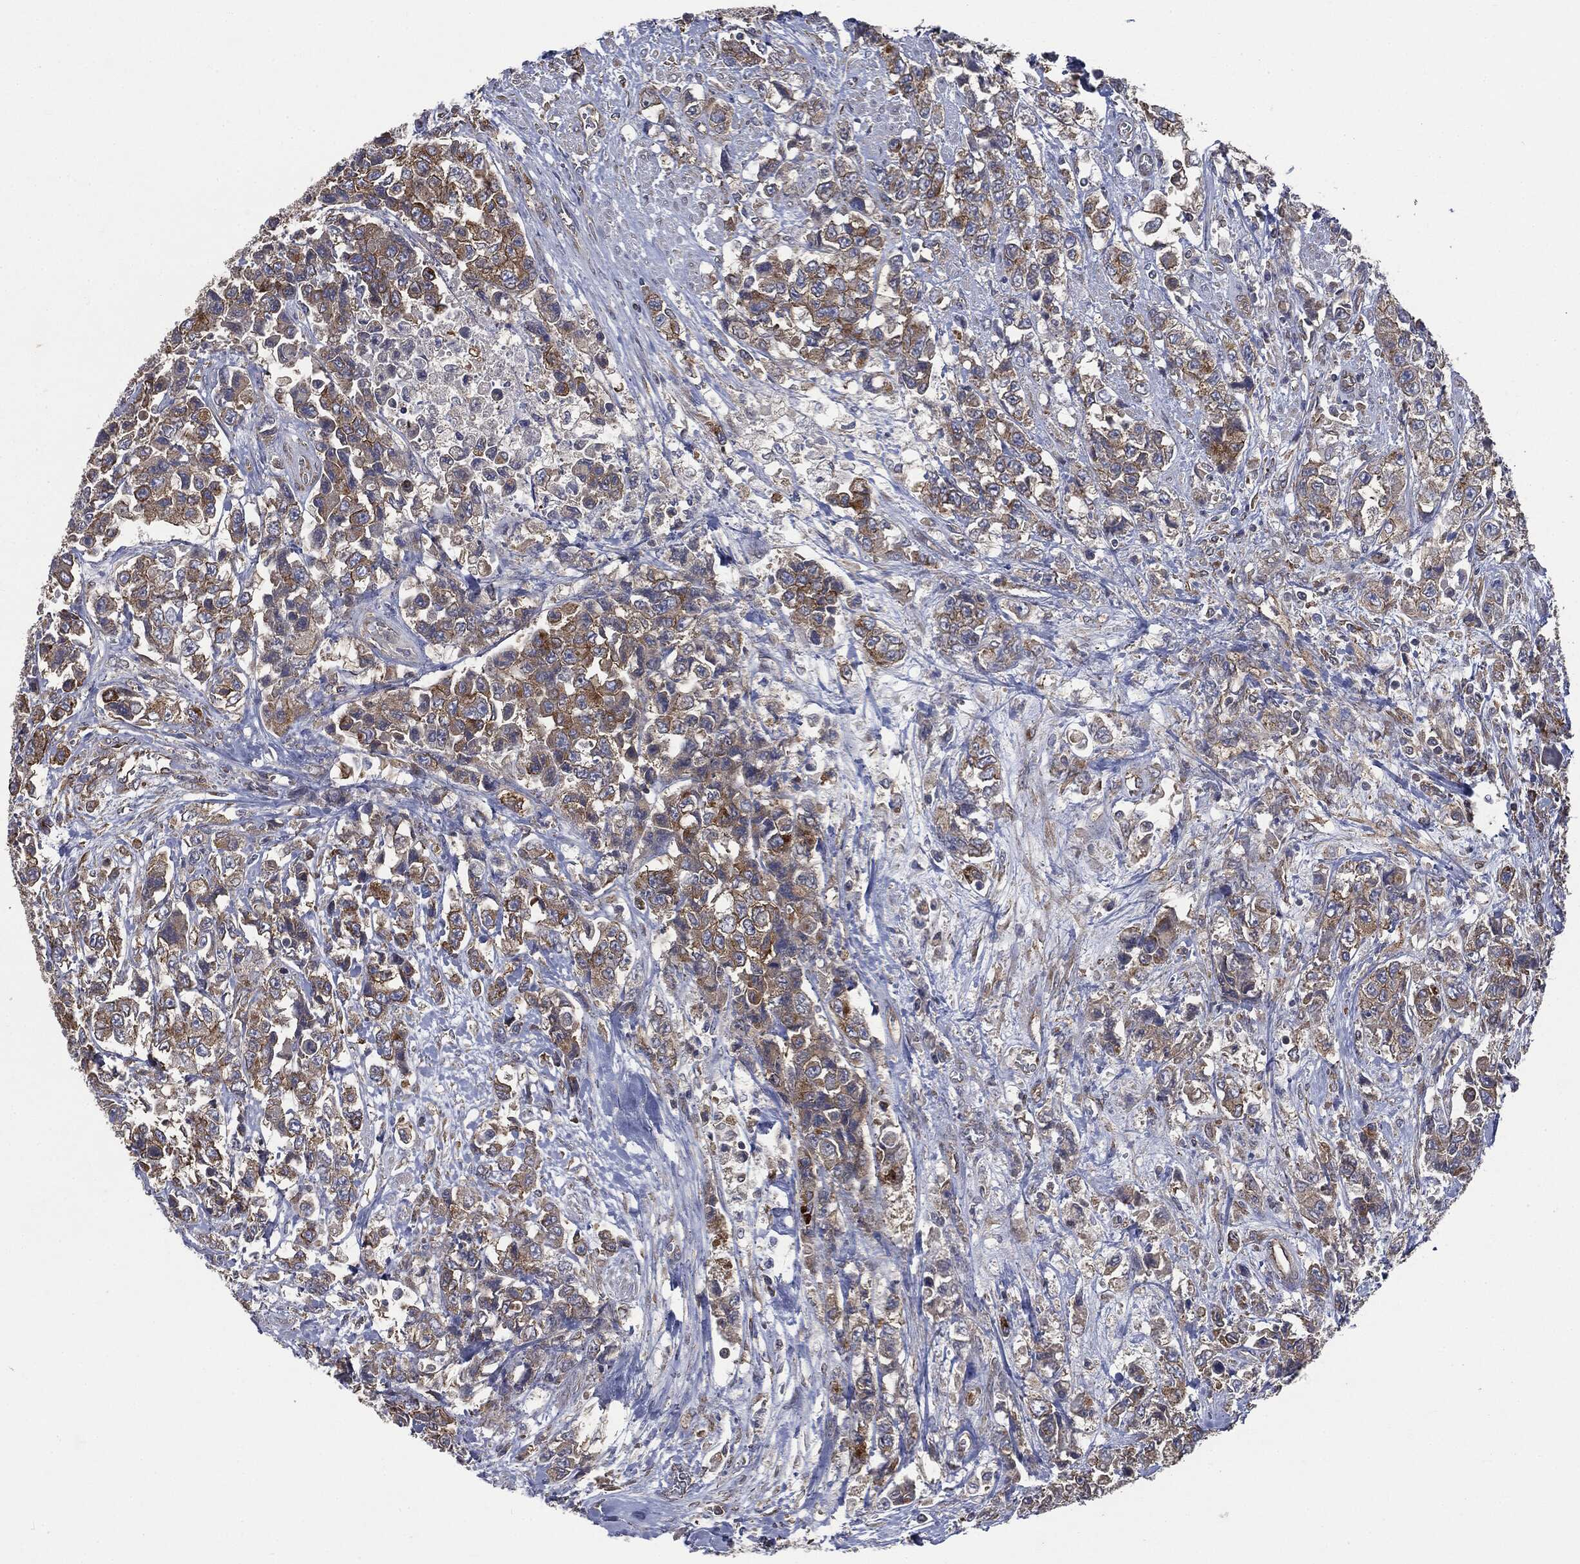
{"staining": {"intensity": "moderate", "quantity": "25%-75%", "location": "cytoplasmic/membranous"}, "tissue": "urothelial cancer", "cell_type": "Tumor cells", "image_type": "cancer", "snomed": [{"axis": "morphology", "description": "Urothelial carcinoma, High grade"}, {"axis": "topography", "description": "Urinary bladder"}], "caption": "Immunohistochemistry (IHC) (DAB) staining of human high-grade urothelial carcinoma demonstrates moderate cytoplasmic/membranous protein expression in approximately 25%-75% of tumor cells.", "gene": "EPS15L1", "patient": {"sex": "female", "age": 78}}